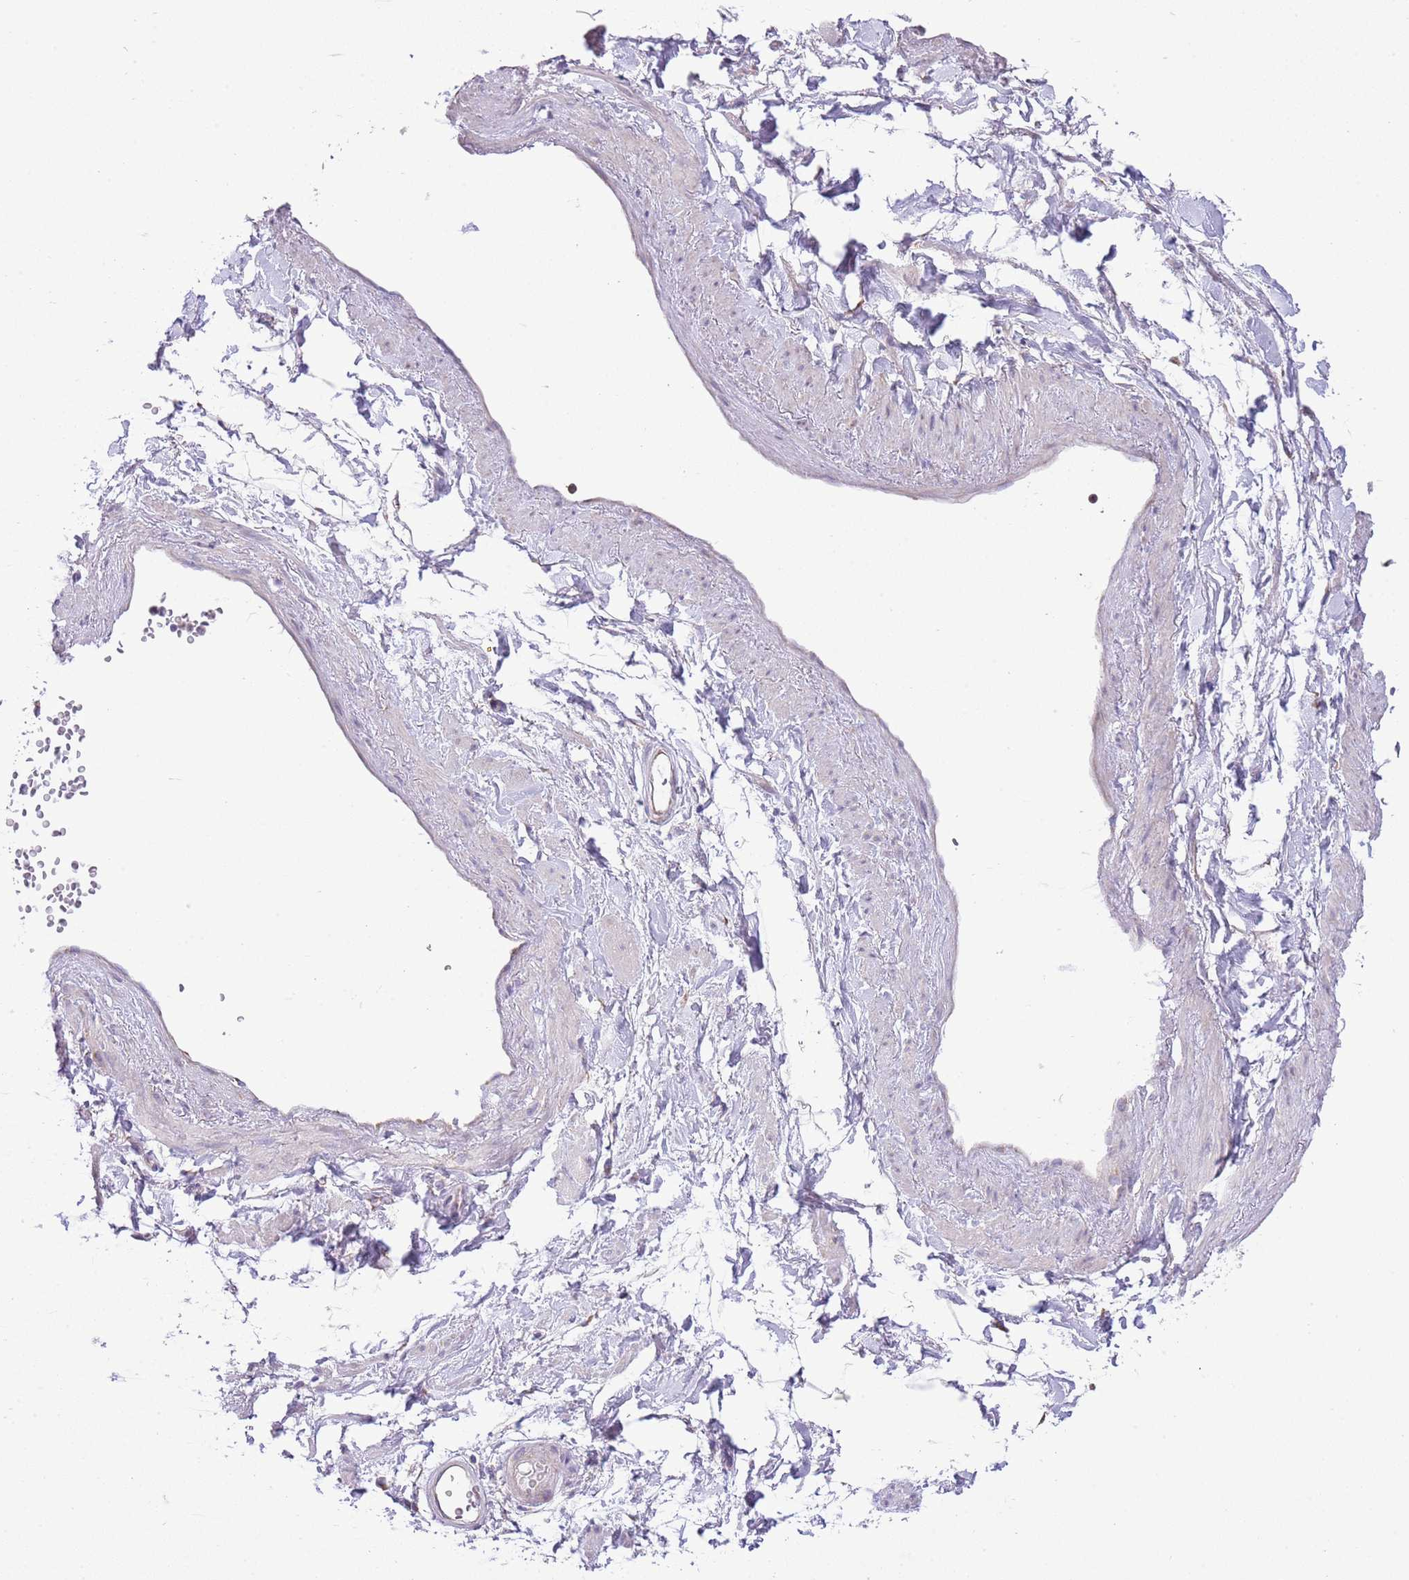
{"staining": {"intensity": "negative", "quantity": "none", "location": "none"}, "tissue": "adipose tissue", "cell_type": "Adipocytes", "image_type": "normal", "snomed": [{"axis": "morphology", "description": "Normal tissue, NOS"}, {"axis": "topography", "description": "Soft tissue"}, {"axis": "topography", "description": "Adipose tissue"}, {"axis": "topography", "description": "Vascular tissue"}, {"axis": "topography", "description": "Peripheral nerve tissue"}], "caption": "IHC photomicrograph of unremarkable adipose tissue stained for a protein (brown), which reveals no staining in adipocytes.", "gene": "OAZ2", "patient": {"sex": "male", "age": 74}}